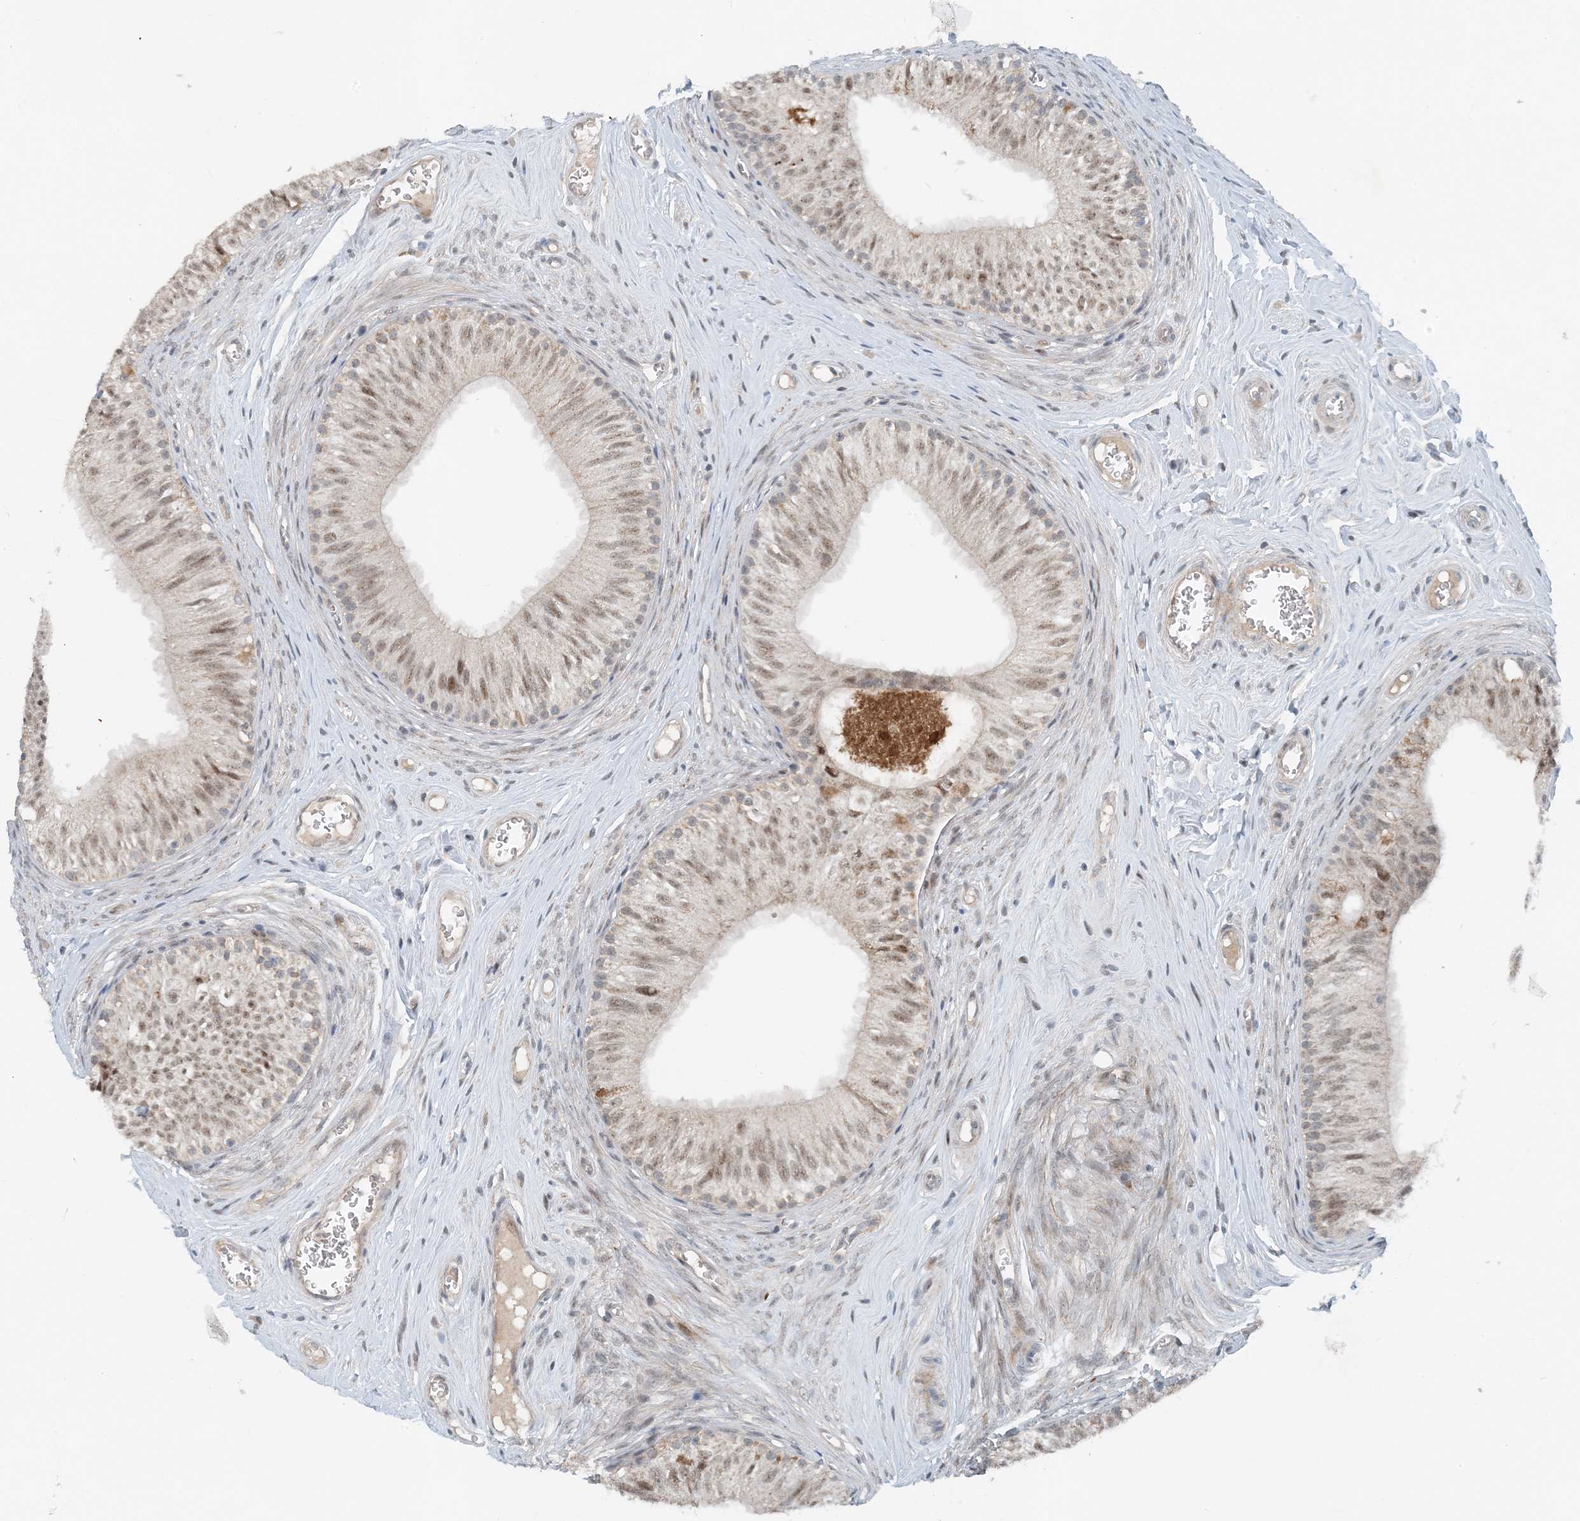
{"staining": {"intensity": "moderate", "quantity": ">75%", "location": "nuclear"}, "tissue": "epididymis", "cell_type": "Glandular cells", "image_type": "normal", "snomed": [{"axis": "morphology", "description": "Normal tissue, NOS"}, {"axis": "topography", "description": "Epididymis"}], "caption": "This micrograph exhibits immunohistochemistry staining of normal epididymis, with medium moderate nuclear expression in about >75% of glandular cells.", "gene": "MITD1", "patient": {"sex": "male", "age": 46}}